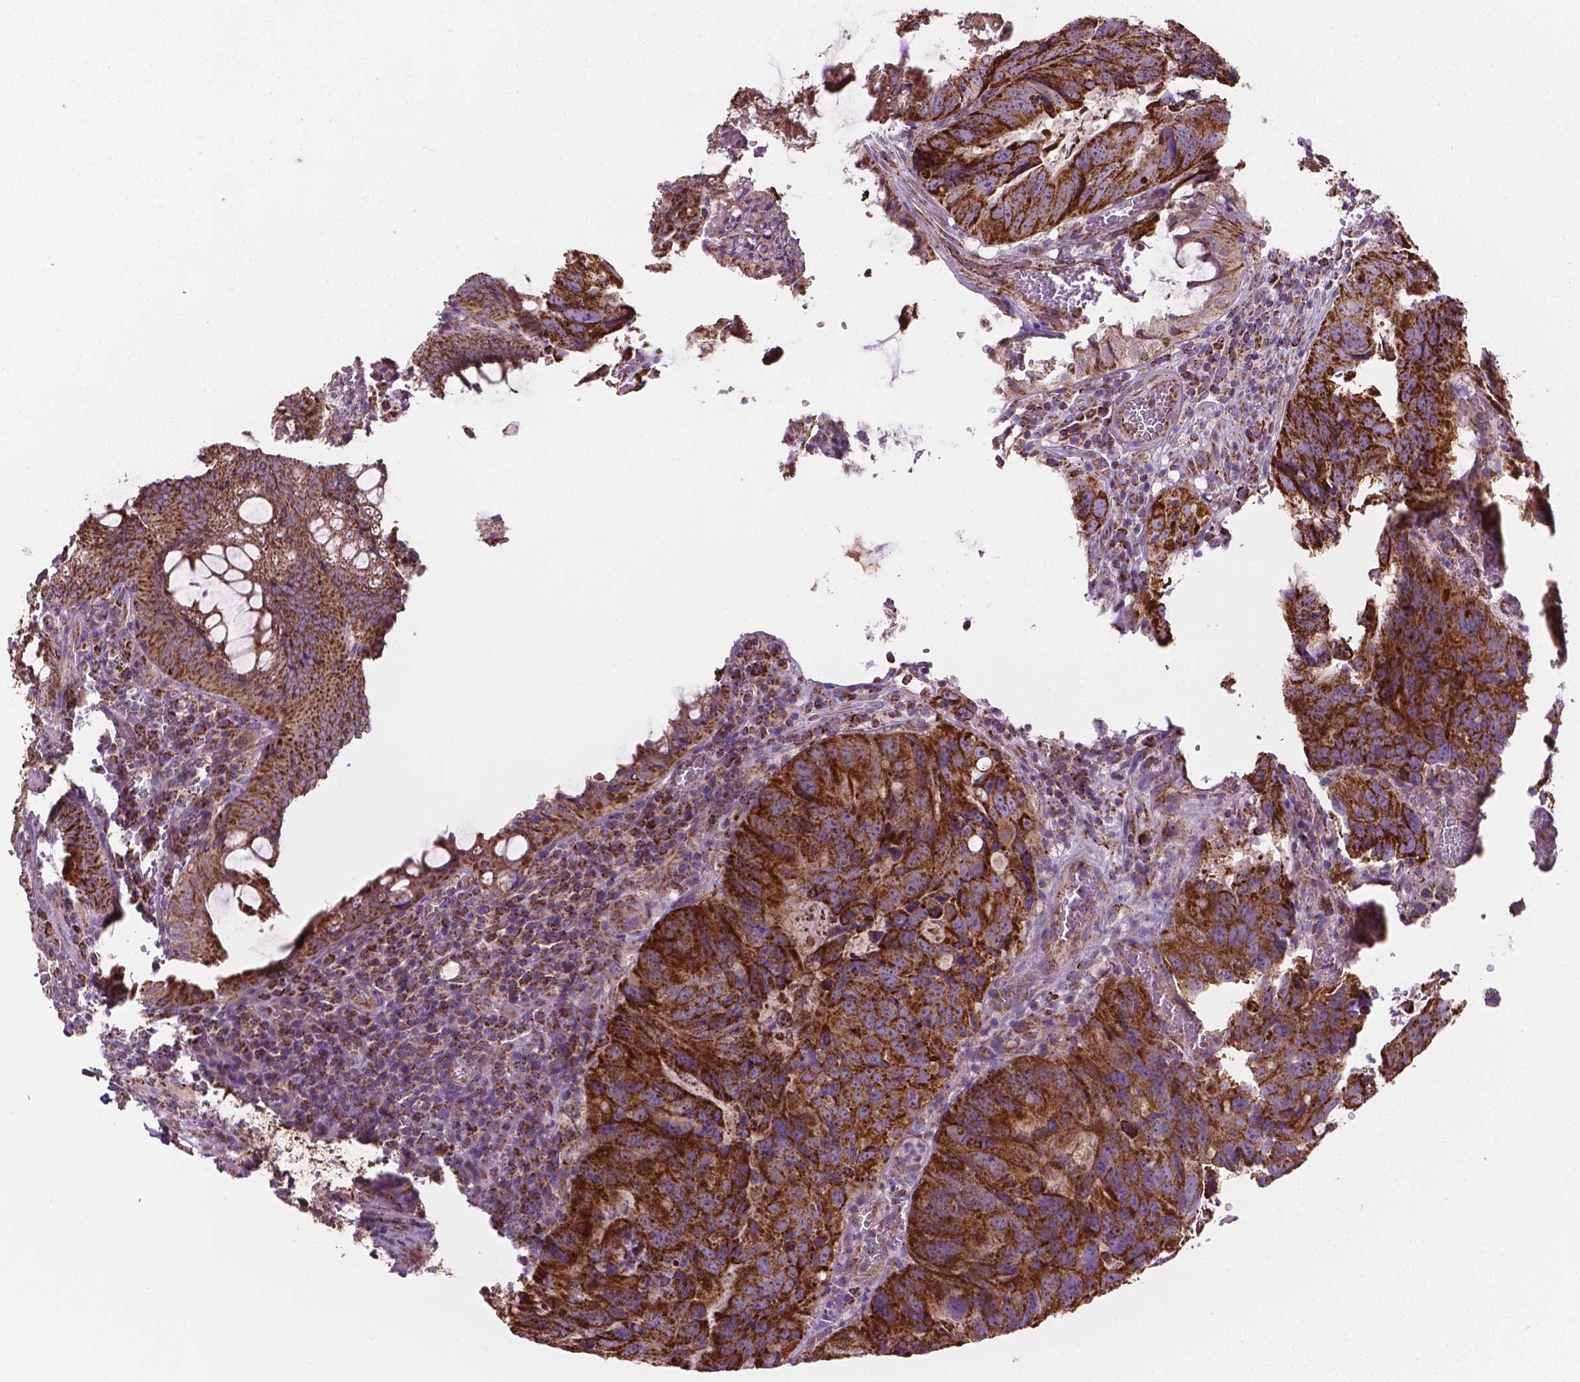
{"staining": {"intensity": "strong", "quantity": ">75%", "location": "cytoplasmic/membranous"}, "tissue": "colorectal cancer", "cell_type": "Tumor cells", "image_type": "cancer", "snomed": [{"axis": "morphology", "description": "Adenocarcinoma, NOS"}, {"axis": "topography", "description": "Colon"}], "caption": "Protein staining of colorectal cancer (adenocarcinoma) tissue demonstrates strong cytoplasmic/membranous expression in approximately >75% of tumor cells.", "gene": "PIBF1", "patient": {"sex": "male", "age": 79}}